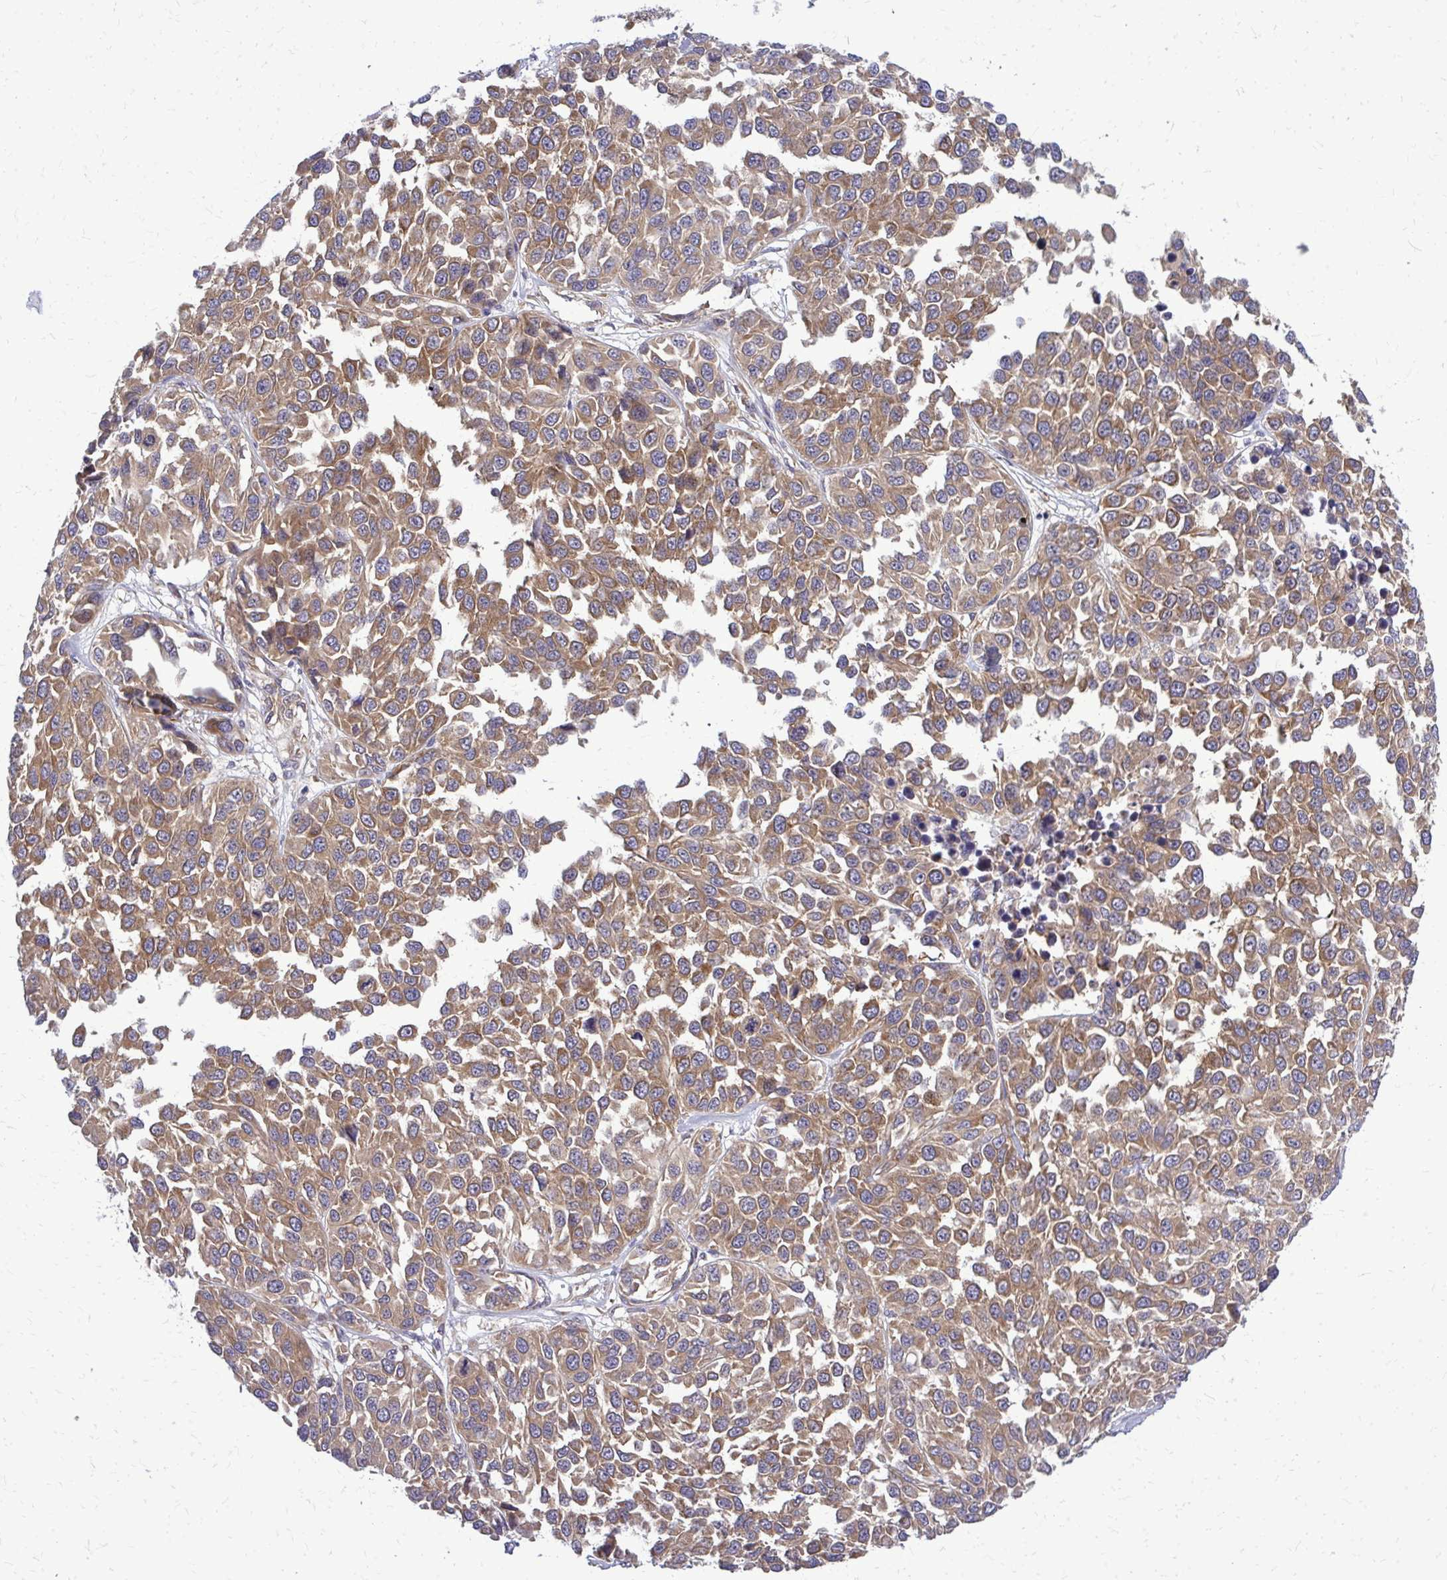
{"staining": {"intensity": "moderate", "quantity": ">75%", "location": "cytoplasmic/membranous"}, "tissue": "melanoma", "cell_type": "Tumor cells", "image_type": "cancer", "snomed": [{"axis": "morphology", "description": "Malignant melanoma, NOS"}, {"axis": "topography", "description": "Skin"}], "caption": "Protein expression analysis of human malignant melanoma reveals moderate cytoplasmic/membranous expression in approximately >75% of tumor cells. The protein is stained brown, and the nuclei are stained in blue (DAB IHC with brightfield microscopy, high magnification).", "gene": "PDK4", "patient": {"sex": "male", "age": 62}}